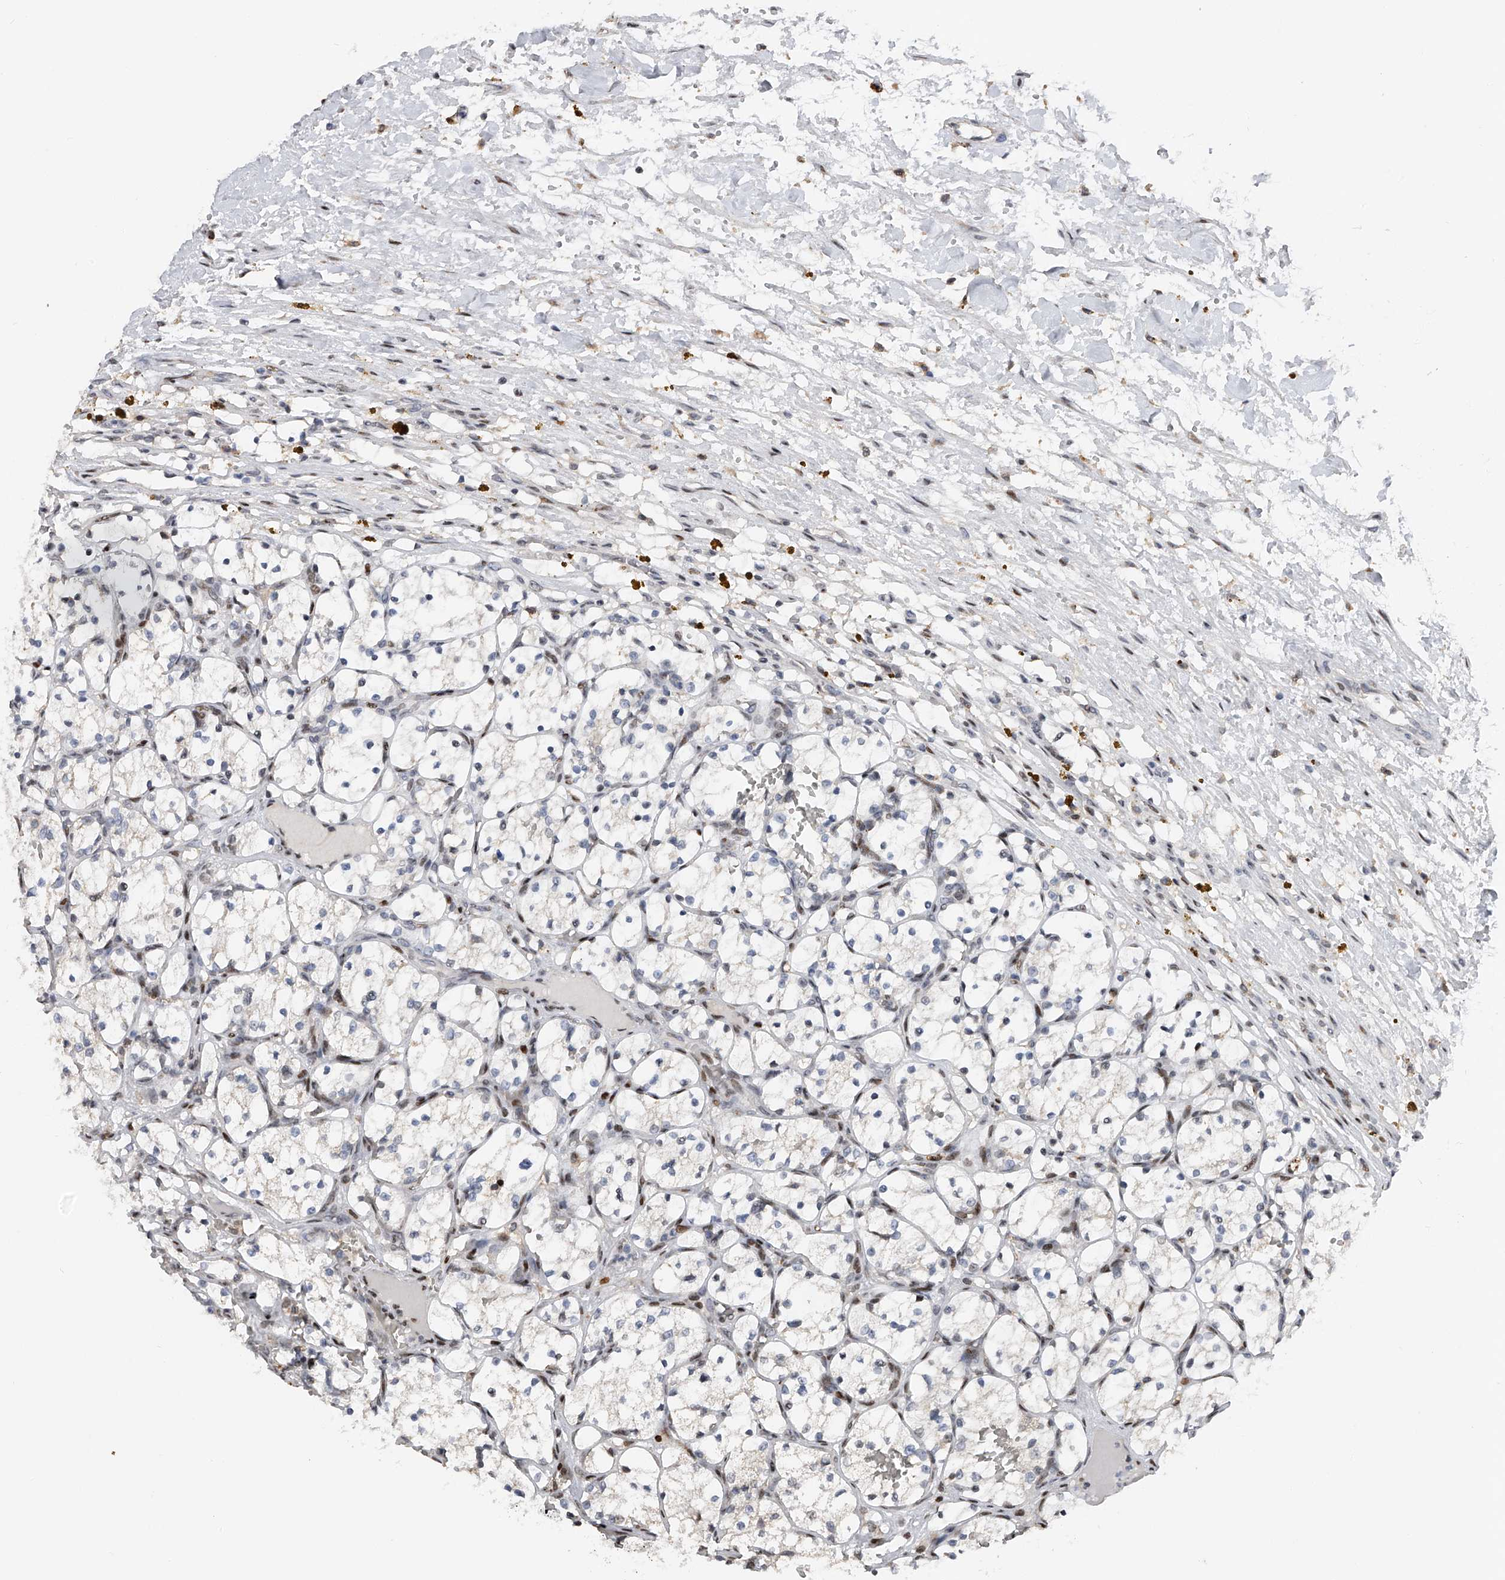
{"staining": {"intensity": "negative", "quantity": "none", "location": "none"}, "tissue": "renal cancer", "cell_type": "Tumor cells", "image_type": "cancer", "snomed": [{"axis": "morphology", "description": "Adenocarcinoma, NOS"}, {"axis": "topography", "description": "Kidney"}], "caption": "Renal adenocarcinoma stained for a protein using immunohistochemistry demonstrates no staining tumor cells.", "gene": "RWDD2A", "patient": {"sex": "female", "age": 69}}